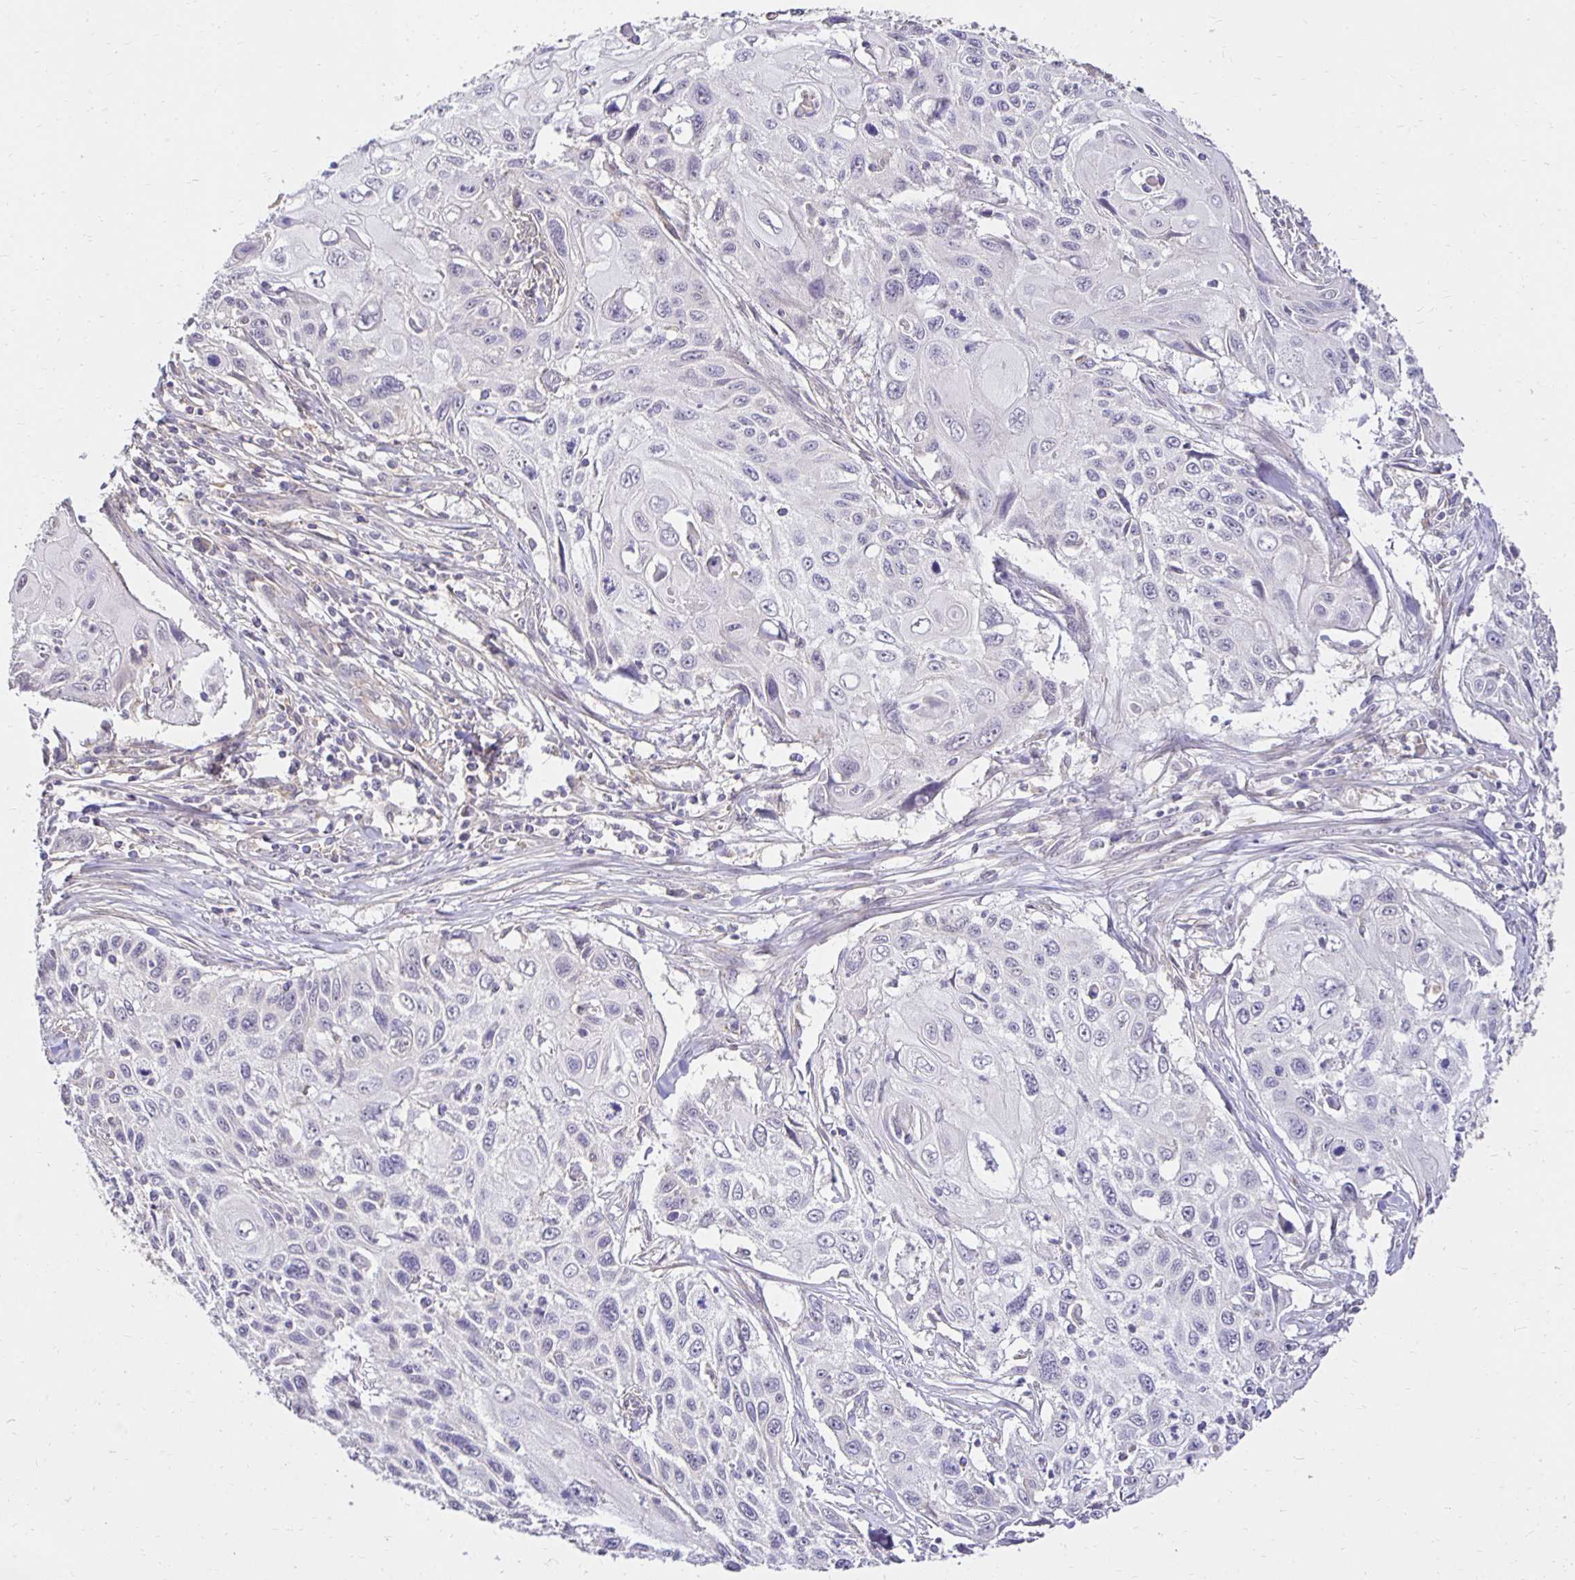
{"staining": {"intensity": "negative", "quantity": "none", "location": "none"}, "tissue": "cervical cancer", "cell_type": "Tumor cells", "image_type": "cancer", "snomed": [{"axis": "morphology", "description": "Squamous cell carcinoma, NOS"}, {"axis": "topography", "description": "Cervix"}], "caption": "An immunohistochemistry (IHC) photomicrograph of squamous cell carcinoma (cervical) is shown. There is no staining in tumor cells of squamous cell carcinoma (cervical). The staining is performed using DAB brown chromogen with nuclei counter-stained in using hematoxylin.", "gene": "PNPLA3", "patient": {"sex": "female", "age": 70}}